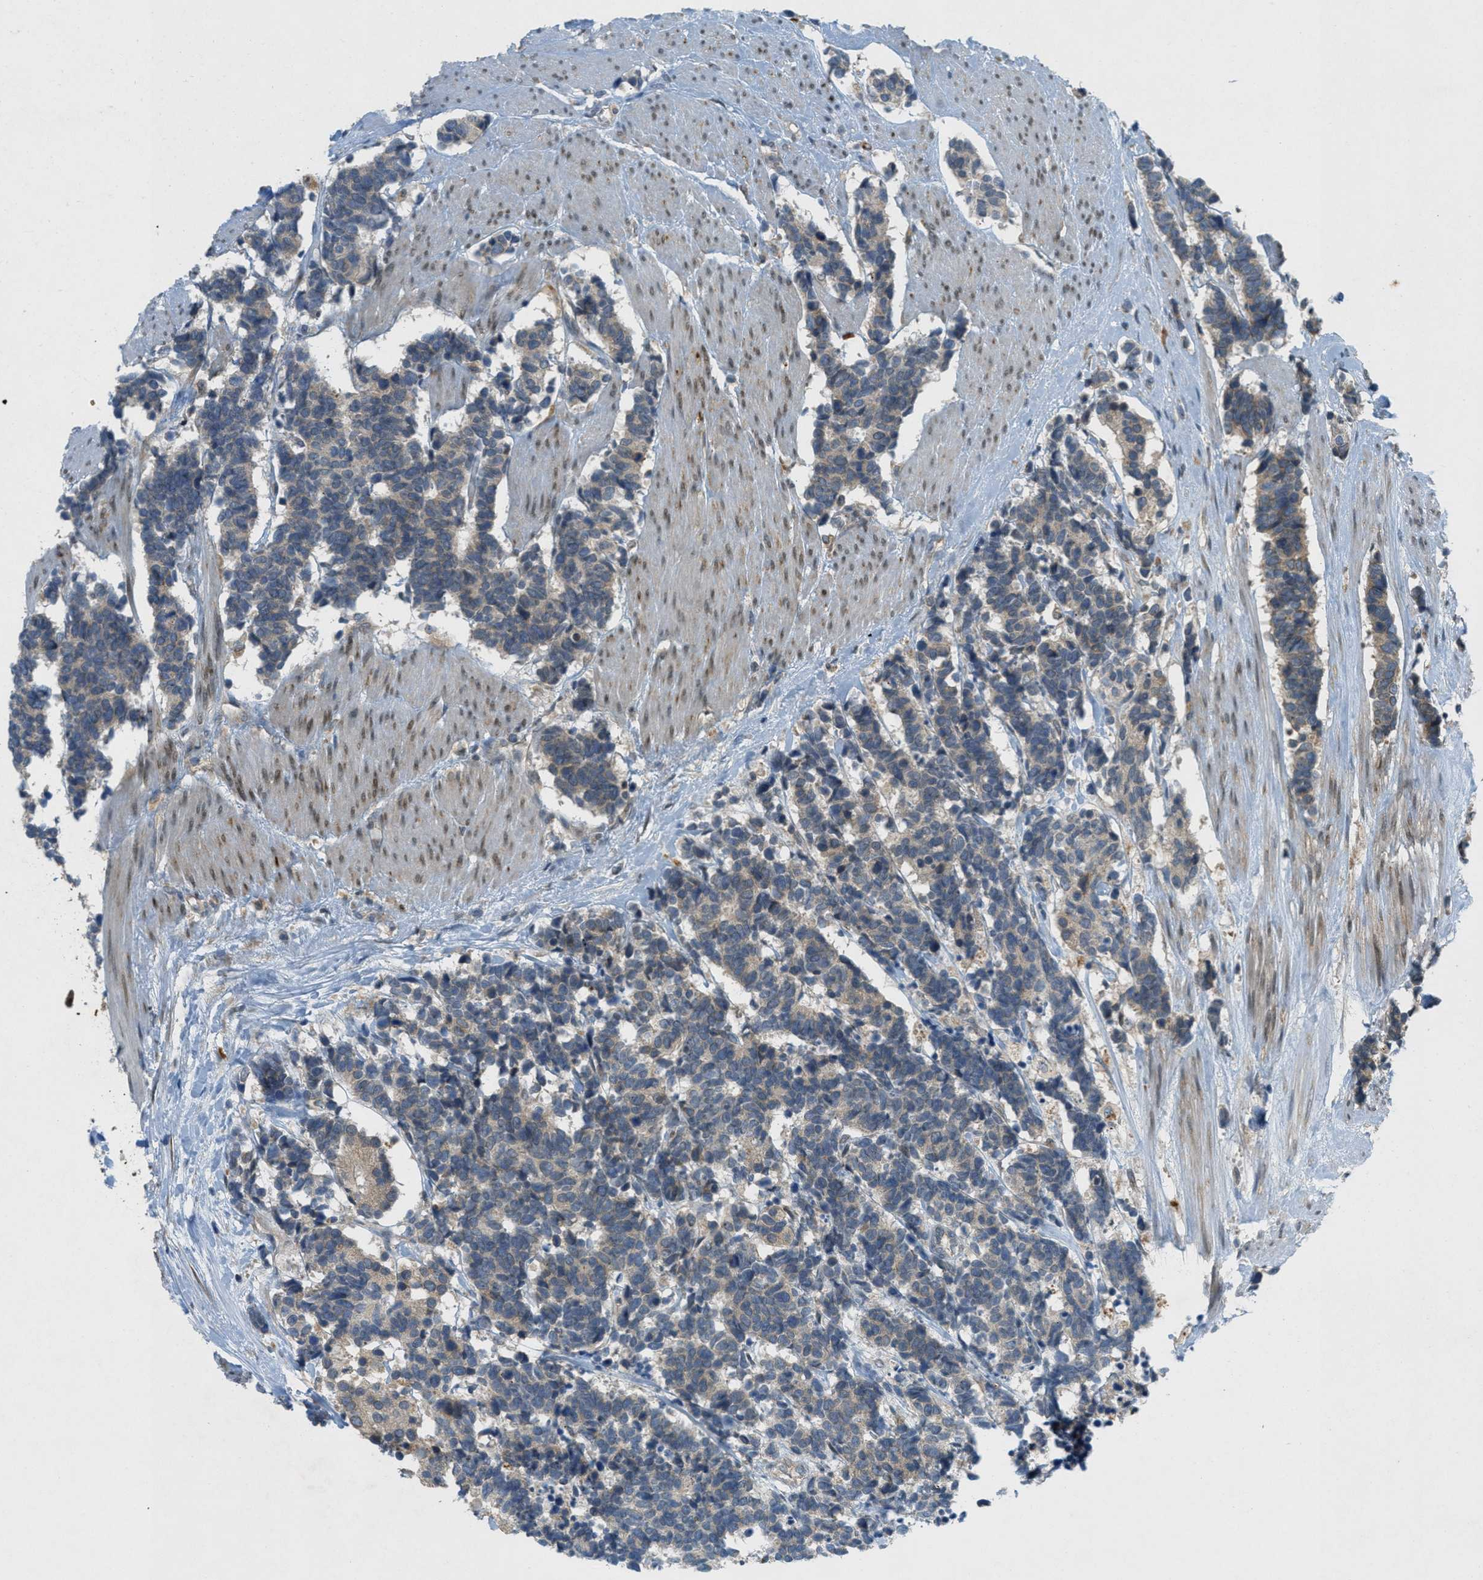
{"staining": {"intensity": "weak", "quantity": "25%-75%", "location": "cytoplasmic/membranous"}, "tissue": "carcinoid", "cell_type": "Tumor cells", "image_type": "cancer", "snomed": [{"axis": "morphology", "description": "Carcinoma, NOS"}, {"axis": "morphology", "description": "Carcinoid, malignant, NOS"}, {"axis": "topography", "description": "Urinary bladder"}], "caption": "A low amount of weak cytoplasmic/membranous staining is present in about 25%-75% of tumor cells in carcinoid tissue.", "gene": "SIGMAR1", "patient": {"sex": "male", "age": 57}}